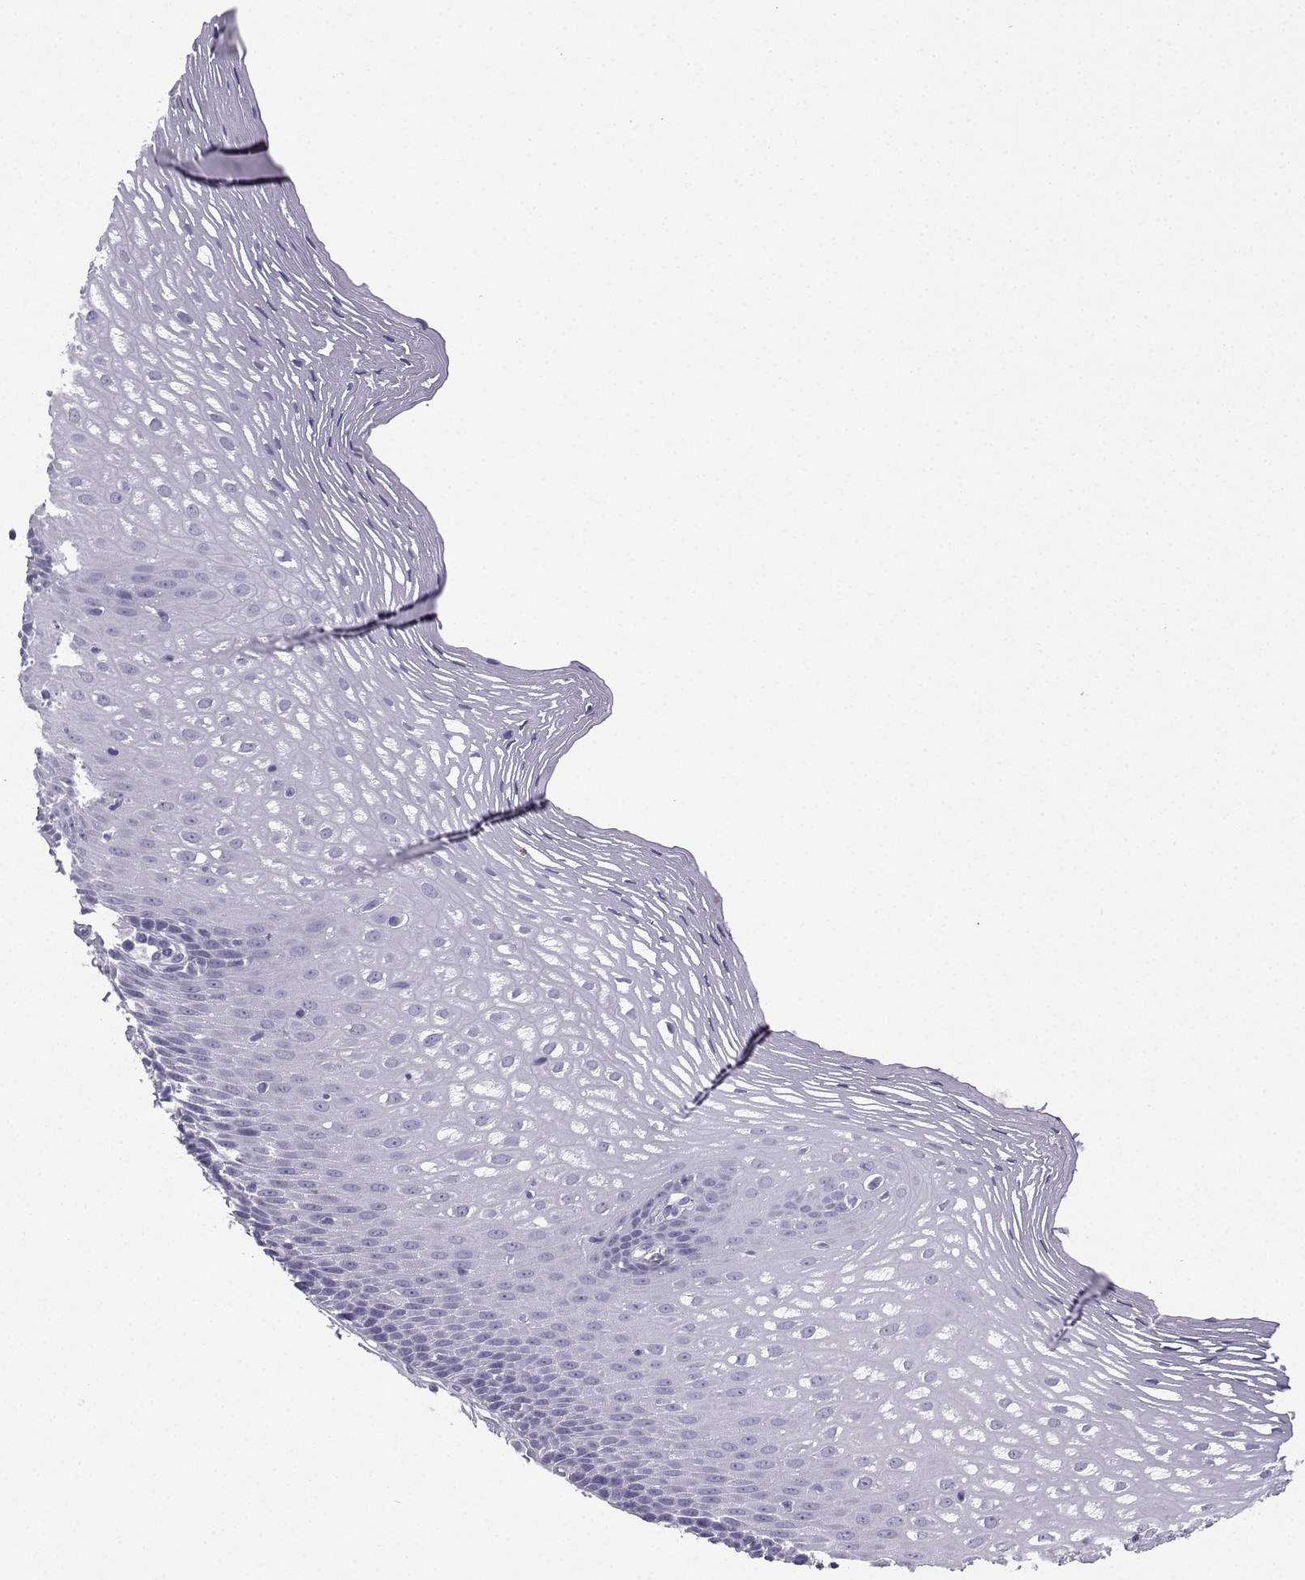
{"staining": {"intensity": "negative", "quantity": "none", "location": "none"}, "tissue": "esophagus", "cell_type": "Squamous epithelial cells", "image_type": "normal", "snomed": [{"axis": "morphology", "description": "Normal tissue, NOS"}, {"axis": "topography", "description": "Esophagus"}], "caption": "Squamous epithelial cells show no significant protein positivity in benign esophagus. (Immunohistochemistry (ihc), brightfield microscopy, high magnification).", "gene": "NEFL", "patient": {"sex": "male", "age": 76}}